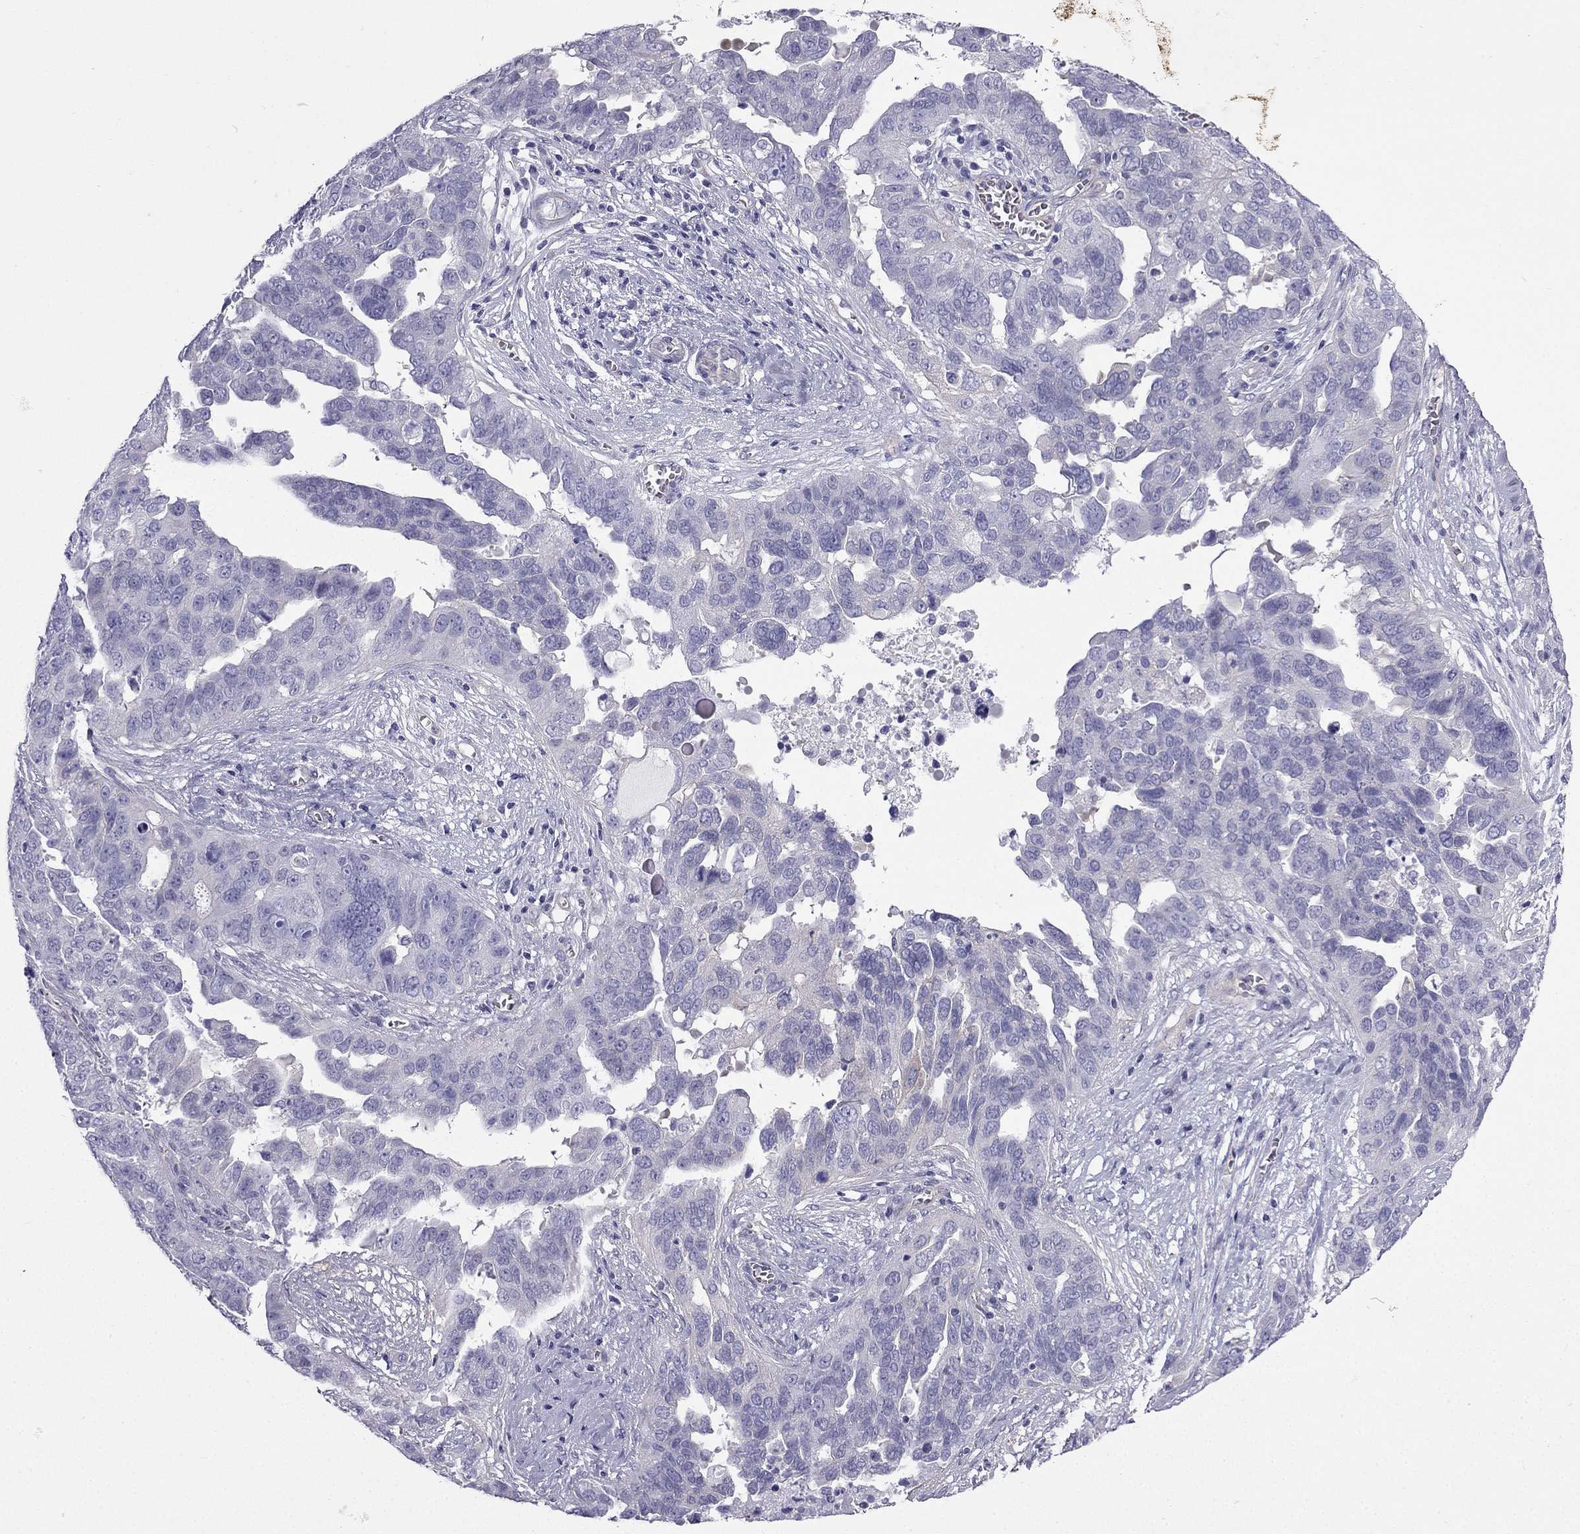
{"staining": {"intensity": "negative", "quantity": "none", "location": "none"}, "tissue": "ovarian cancer", "cell_type": "Tumor cells", "image_type": "cancer", "snomed": [{"axis": "morphology", "description": "Carcinoma, endometroid"}, {"axis": "topography", "description": "Soft tissue"}, {"axis": "topography", "description": "Ovary"}], "caption": "Tumor cells show no significant positivity in endometroid carcinoma (ovarian).", "gene": "GJA8", "patient": {"sex": "female", "age": 52}}